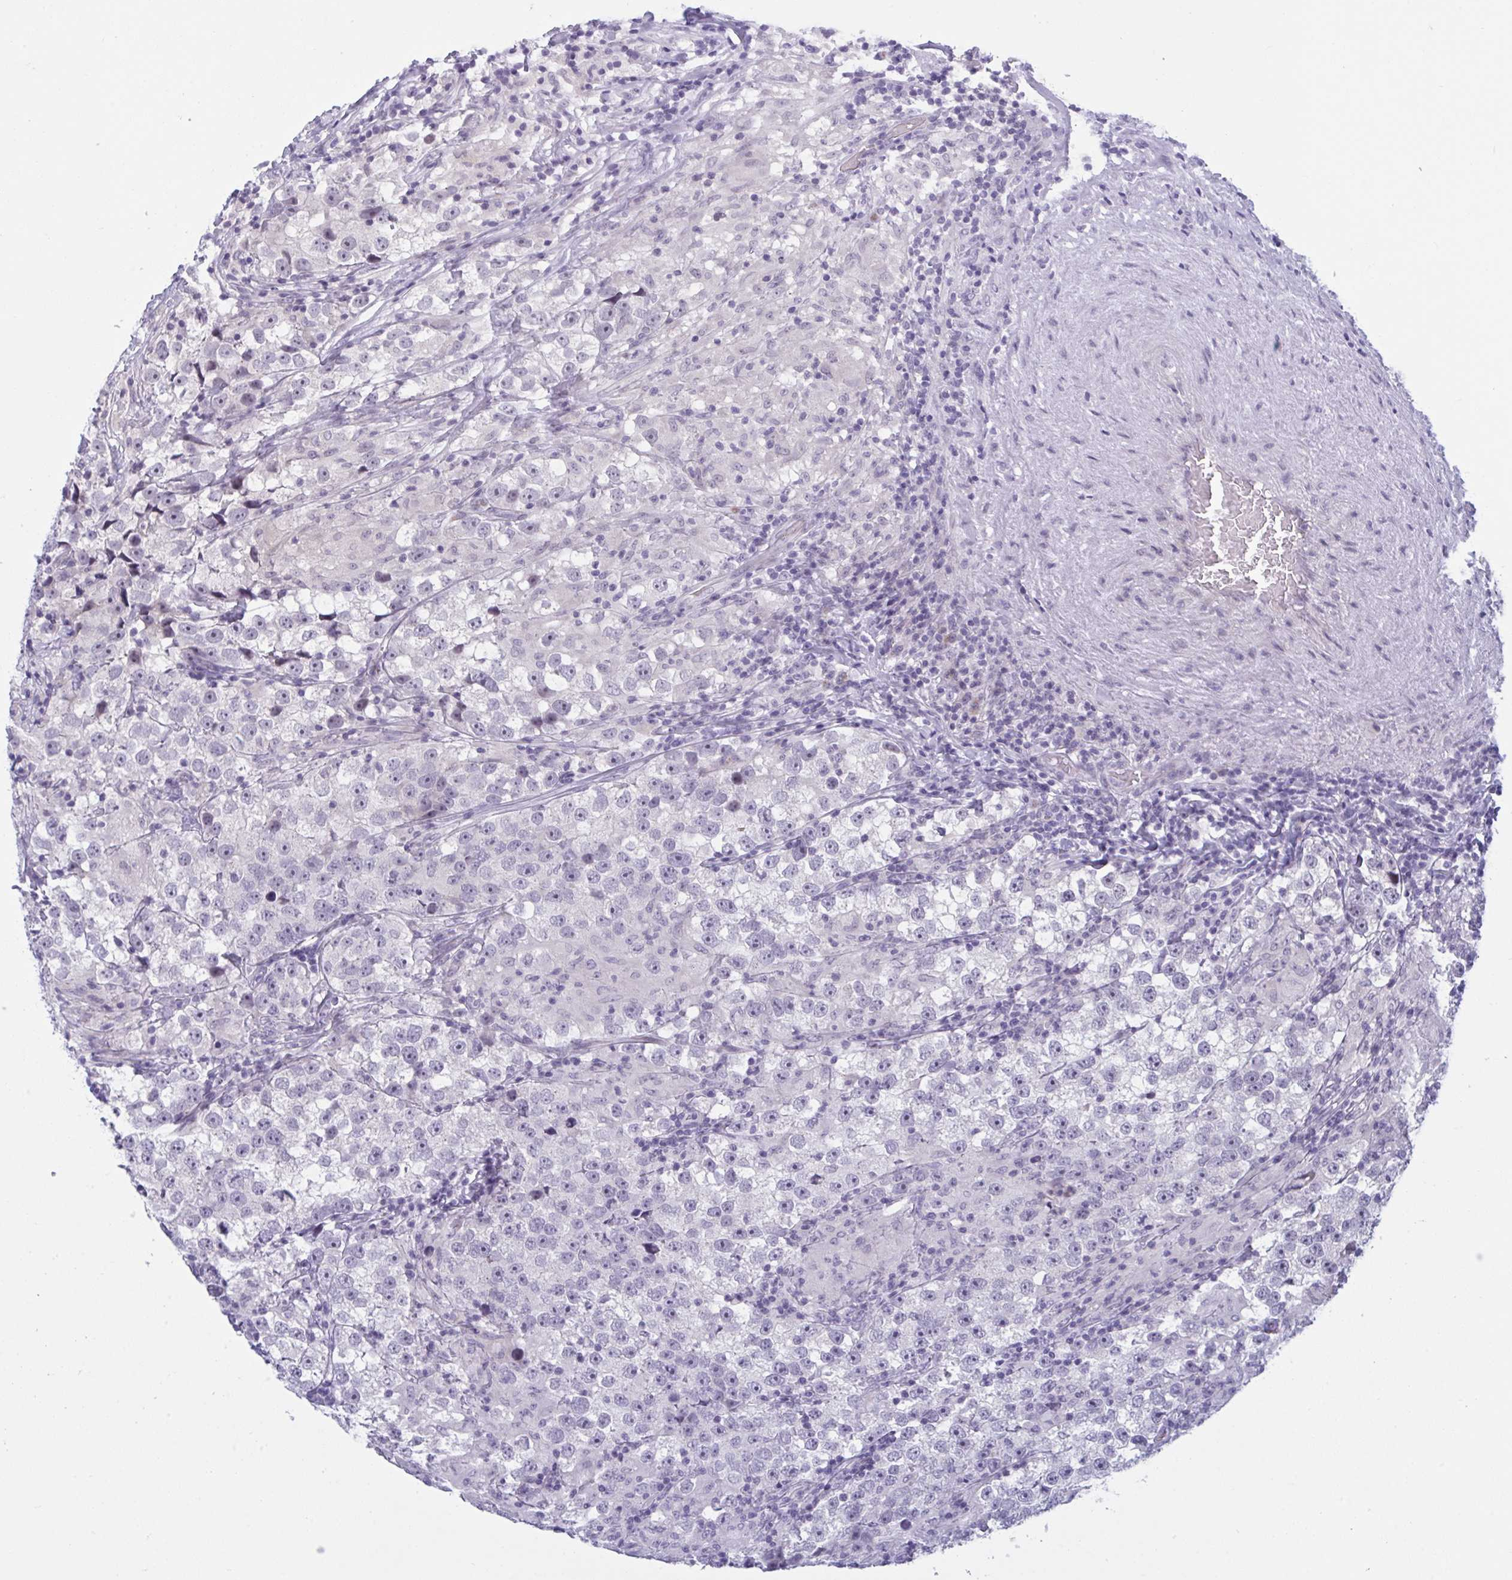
{"staining": {"intensity": "negative", "quantity": "none", "location": "none"}, "tissue": "testis cancer", "cell_type": "Tumor cells", "image_type": "cancer", "snomed": [{"axis": "morphology", "description": "Seminoma, NOS"}, {"axis": "topography", "description": "Testis"}], "caption": "Immunohistochemical staining of seminoma (testis) exhibits no significant expression in tumor cells.", "gene": "HSD11B2", "patient": {"sex": "male", "age": 46}}